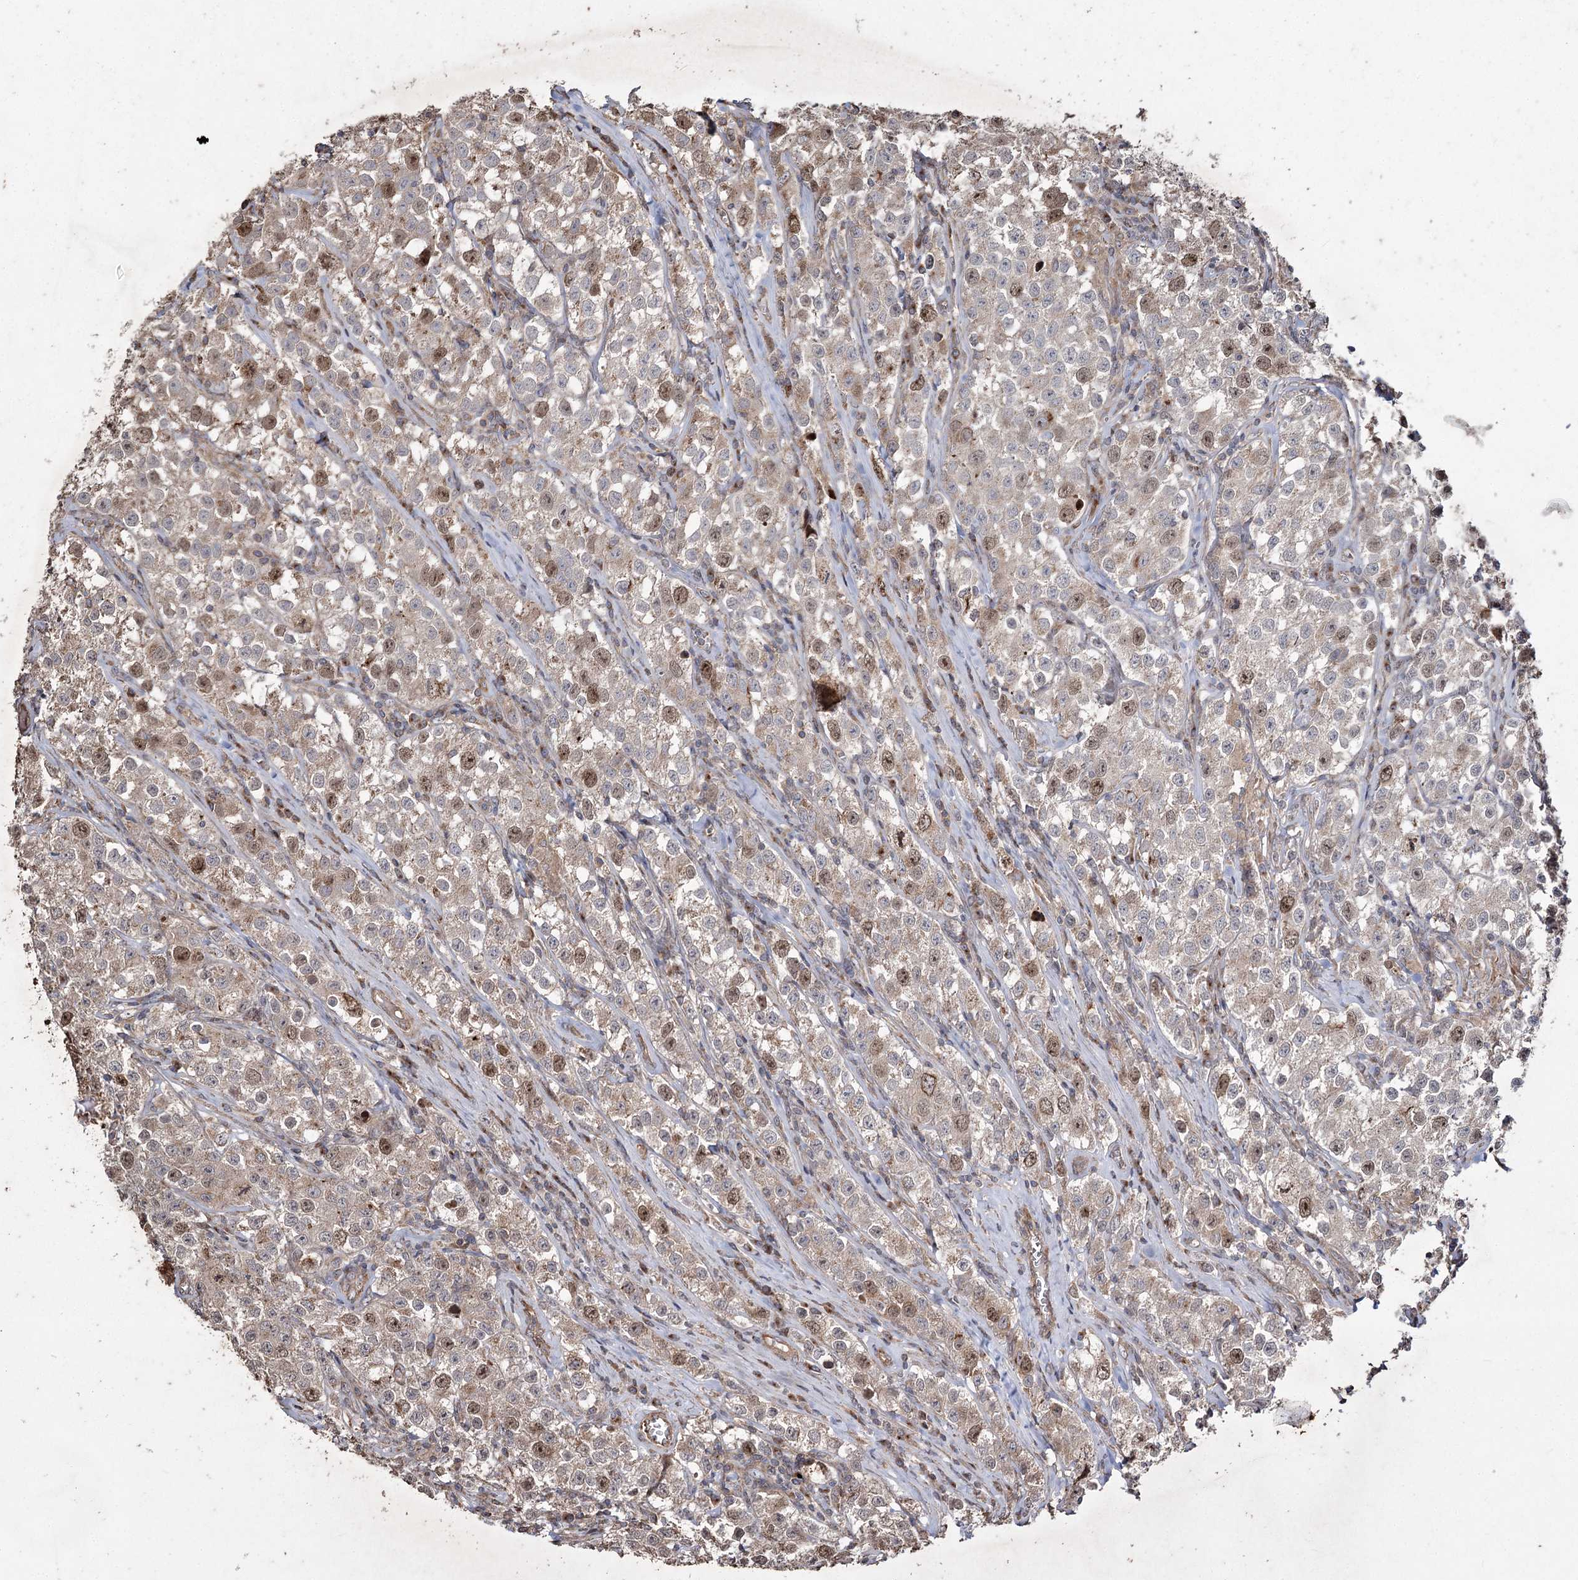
{"staining": {"intensity": "moderate", "quantity": "<25%", "location": "nuclear"}, "tissue": "testis cancer", "cell_type": "Tumor cells", "image_type": "cancer", "snomed": [{"axis": "morphology", "description": "Seminoma, NOS"}, {"axis": "morphology", "description": "Carcinoma, Embryonal, NOS"}, {"axis": "topography", "description": "Testis"}], "caption": "Immunohistochemical staining of human testis embryonal carcinoma reveals moderate nuclear protein staining in about <25% of tumor cells.", "gene": "PRC1", "patient": {"sex": "male", "age": 43}}